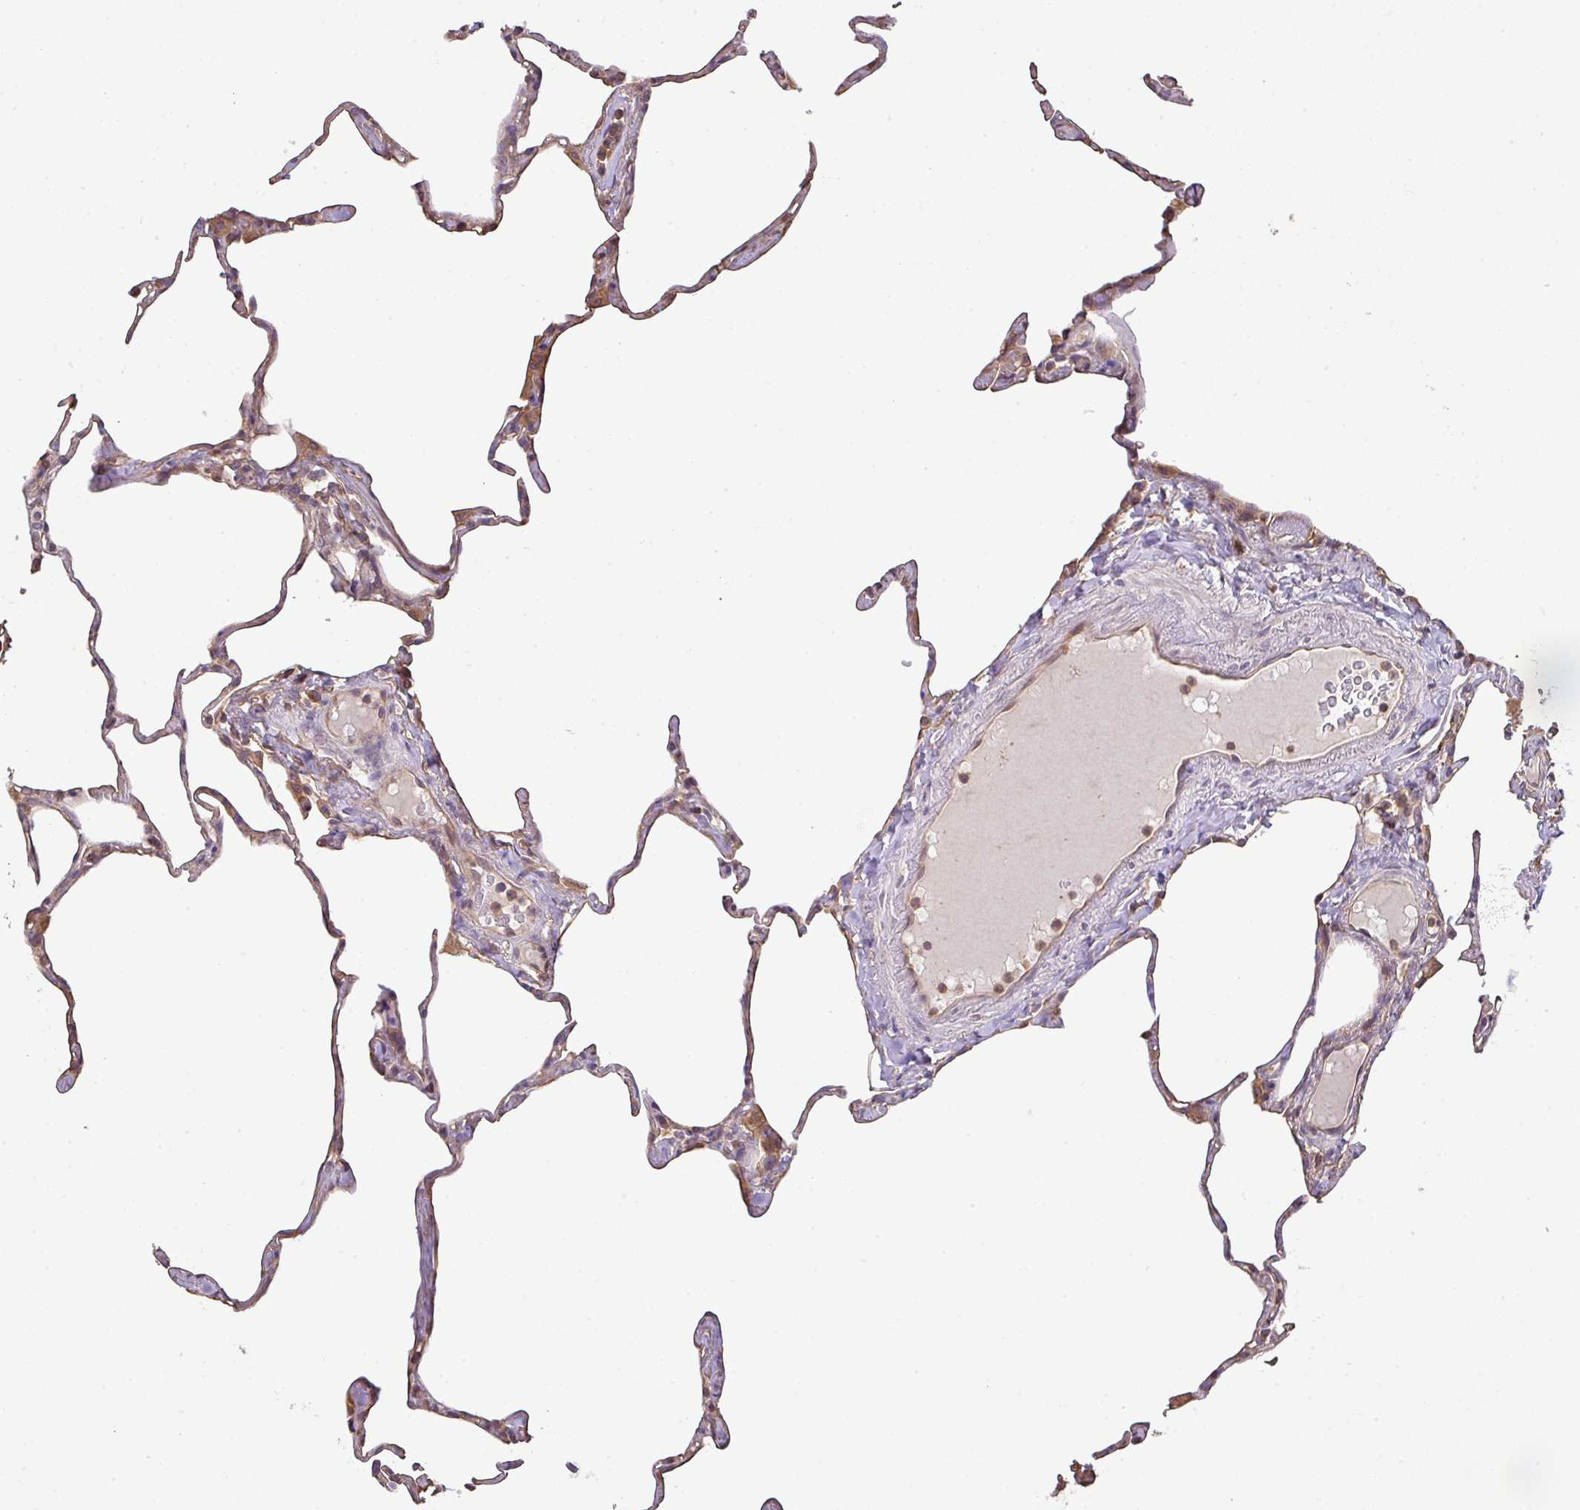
{"staining": {"intensity": "moderate", "quantity": "25%-75%", "location": "cytoplasmic/membranous"}, "tissue": "lung", "cell_type": "Alveolar cells", "image_type": "normal", "snomed": [{"axis": "morphology", "description": "Normal tissue, NOS"}, {"axis": "topography", "description": "Lung"}], "caption": "The image demonstrates a brown stain indicating the presence of a protein in the cytoplasmic/membranous of alveolar cells in lung. (Stains: DAB in brown, nuclei in blue, Microscopy: brightfield microscopy at high magnification).", "gene": "VENTX", "patient": {"sex": "male", "age": 65}}